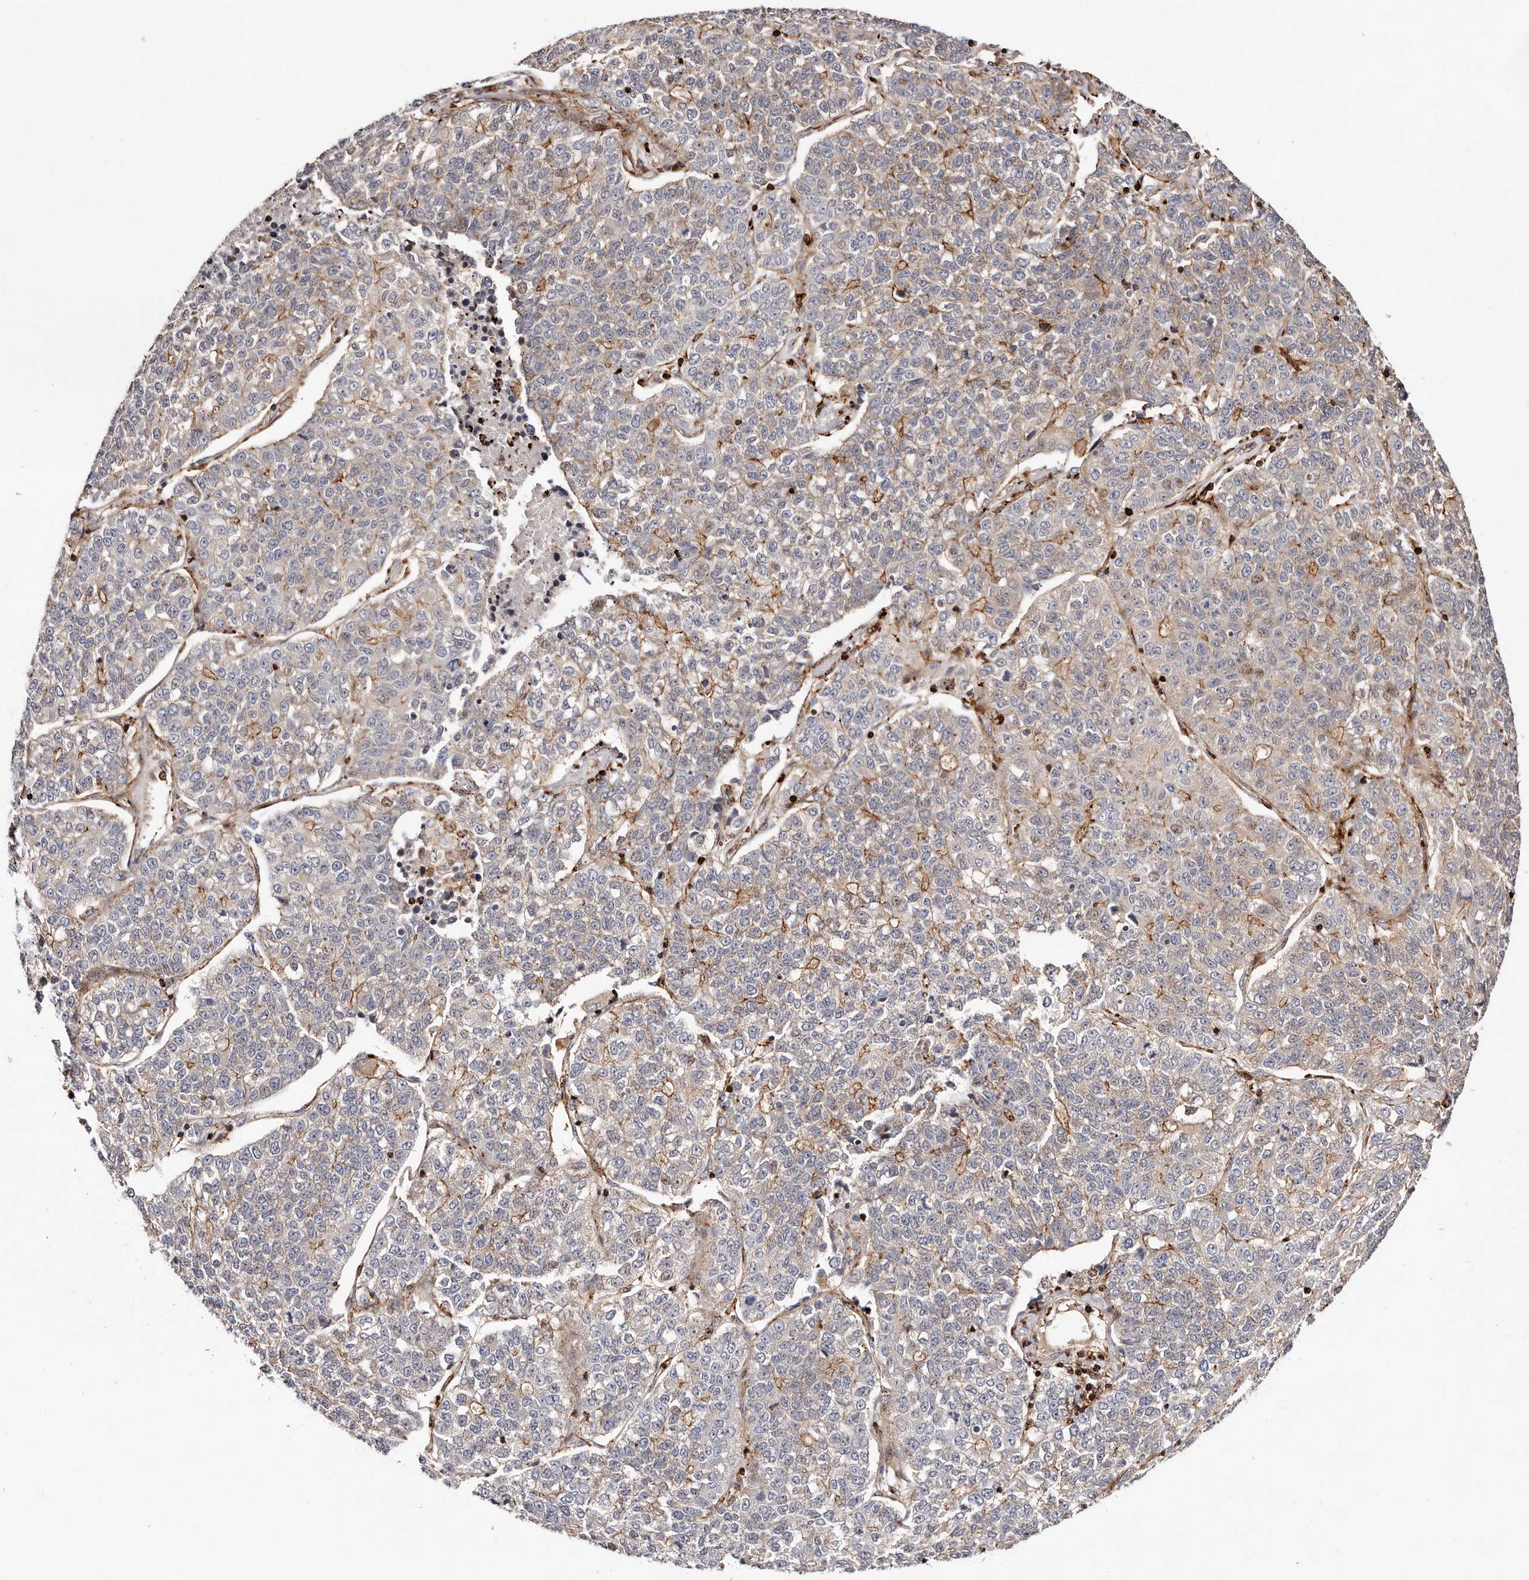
{"staining": {"intensity": "moderate", "quantity": "<25%", "location": "cytoplasmic/membranous"}, "tissue": "lung cancer", "cell_type": "Tumor cells", "image_type": "cancer", "snomed": [{"axis": "morphology", "description": "Adenocarcinoma, NOS"}, {"axis": "topography", "description": "Lung"}], "caption": "A high-resolution micrograph shows immunohistochemistry staining of lung adenocarcinoma, which reveals moderate cytoplasmic/membranous positivity in approximately <25% of tumor cells. The protein is shown in brown color, while the nuclei are stained blue.", "gene": "PTPN22", "patient": {"sex": "male", "age": 49}}